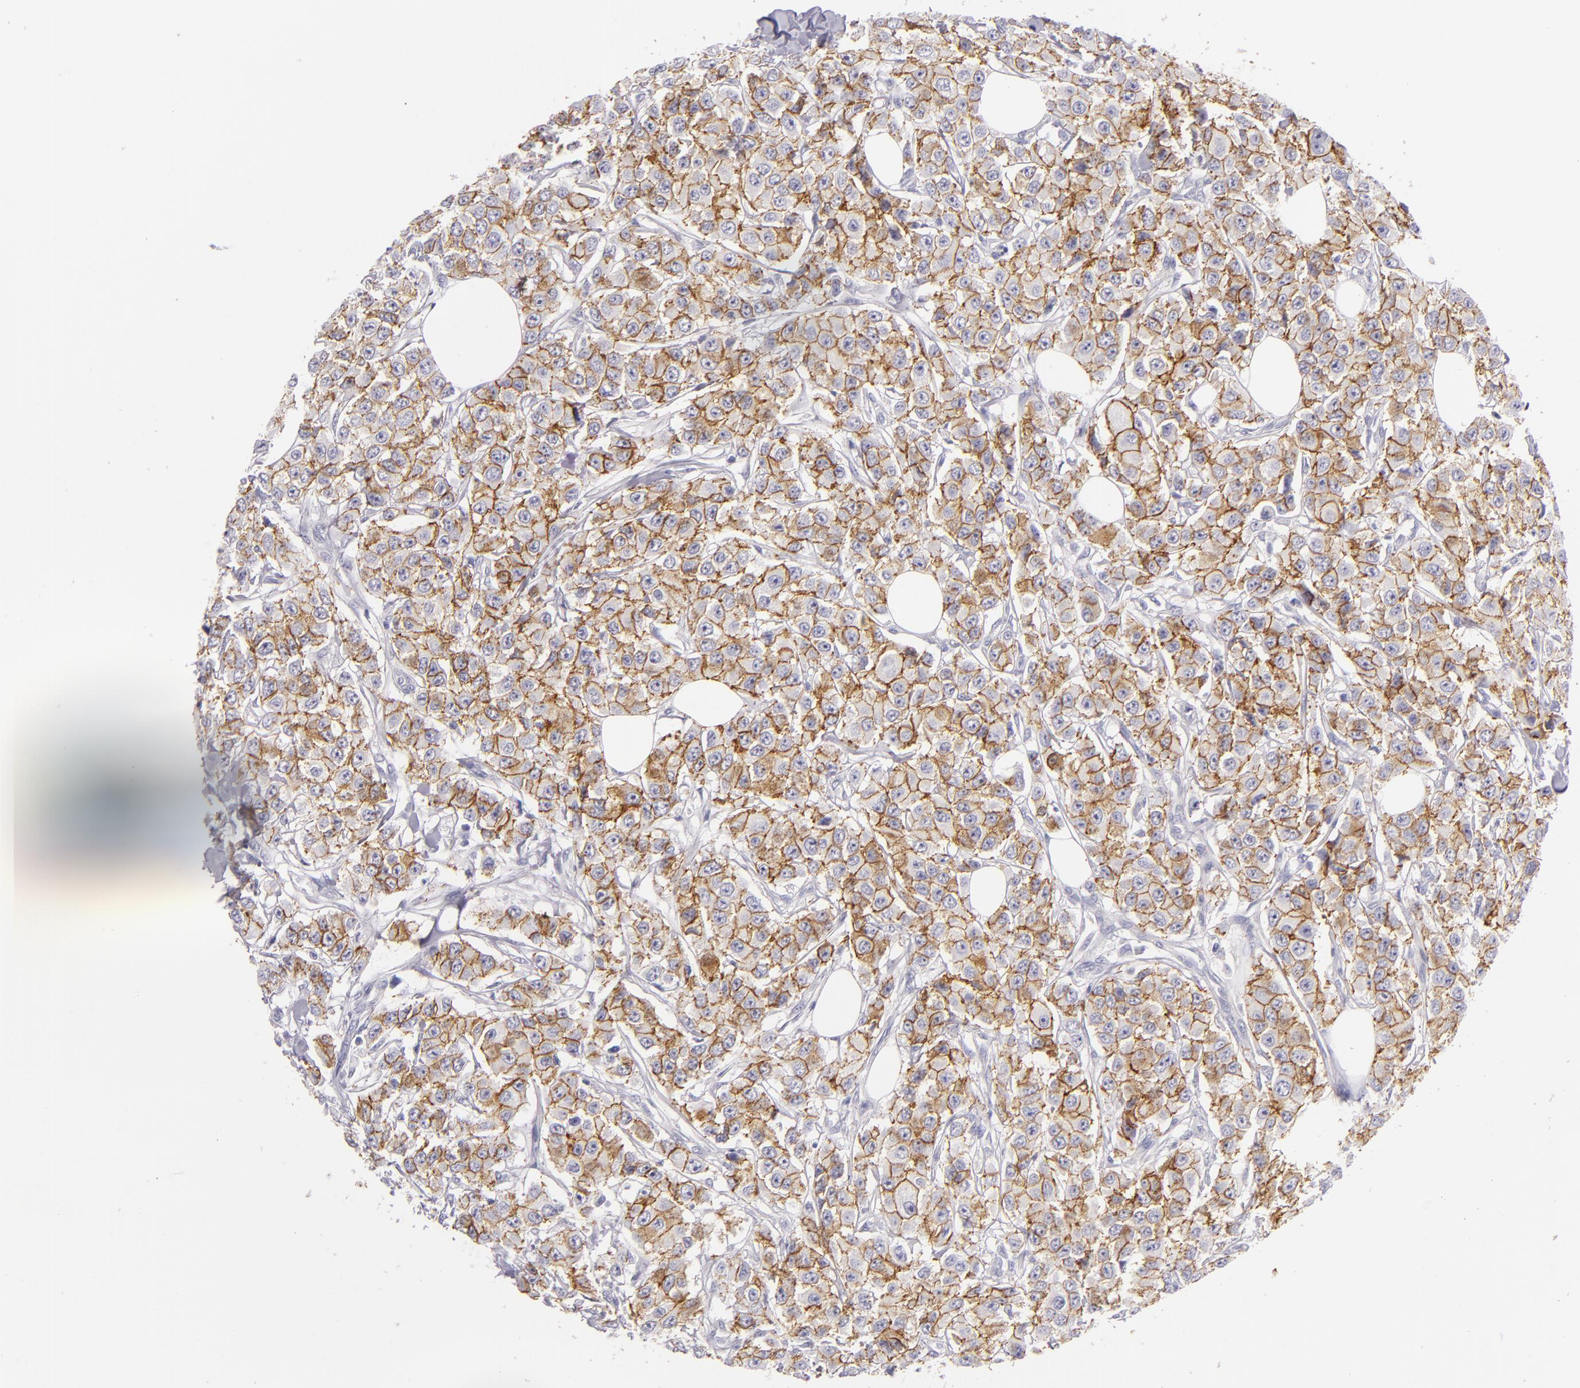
{"staining": {"intensity": "moderate", "quantity": ">75%", "location": "cytoplasmic/membranous"}, "tissue": "breast cancer", "cell_type": "Tumor cells", "image_type": "cancer", "snomed": [{"axis": "morphology", "description": "Duct carcinoma"}, {"axis": "topography", "description": "Breast"}], "caption": "There is medium levels of moderate cytoplasmic/membranous staining in tumor cells of breast invasive ductal carcinoma, as demonstrated by immunohistochemical staining (brown color).", "gene": "CDH3", "patient": {"sex": "female", "age": 58}}